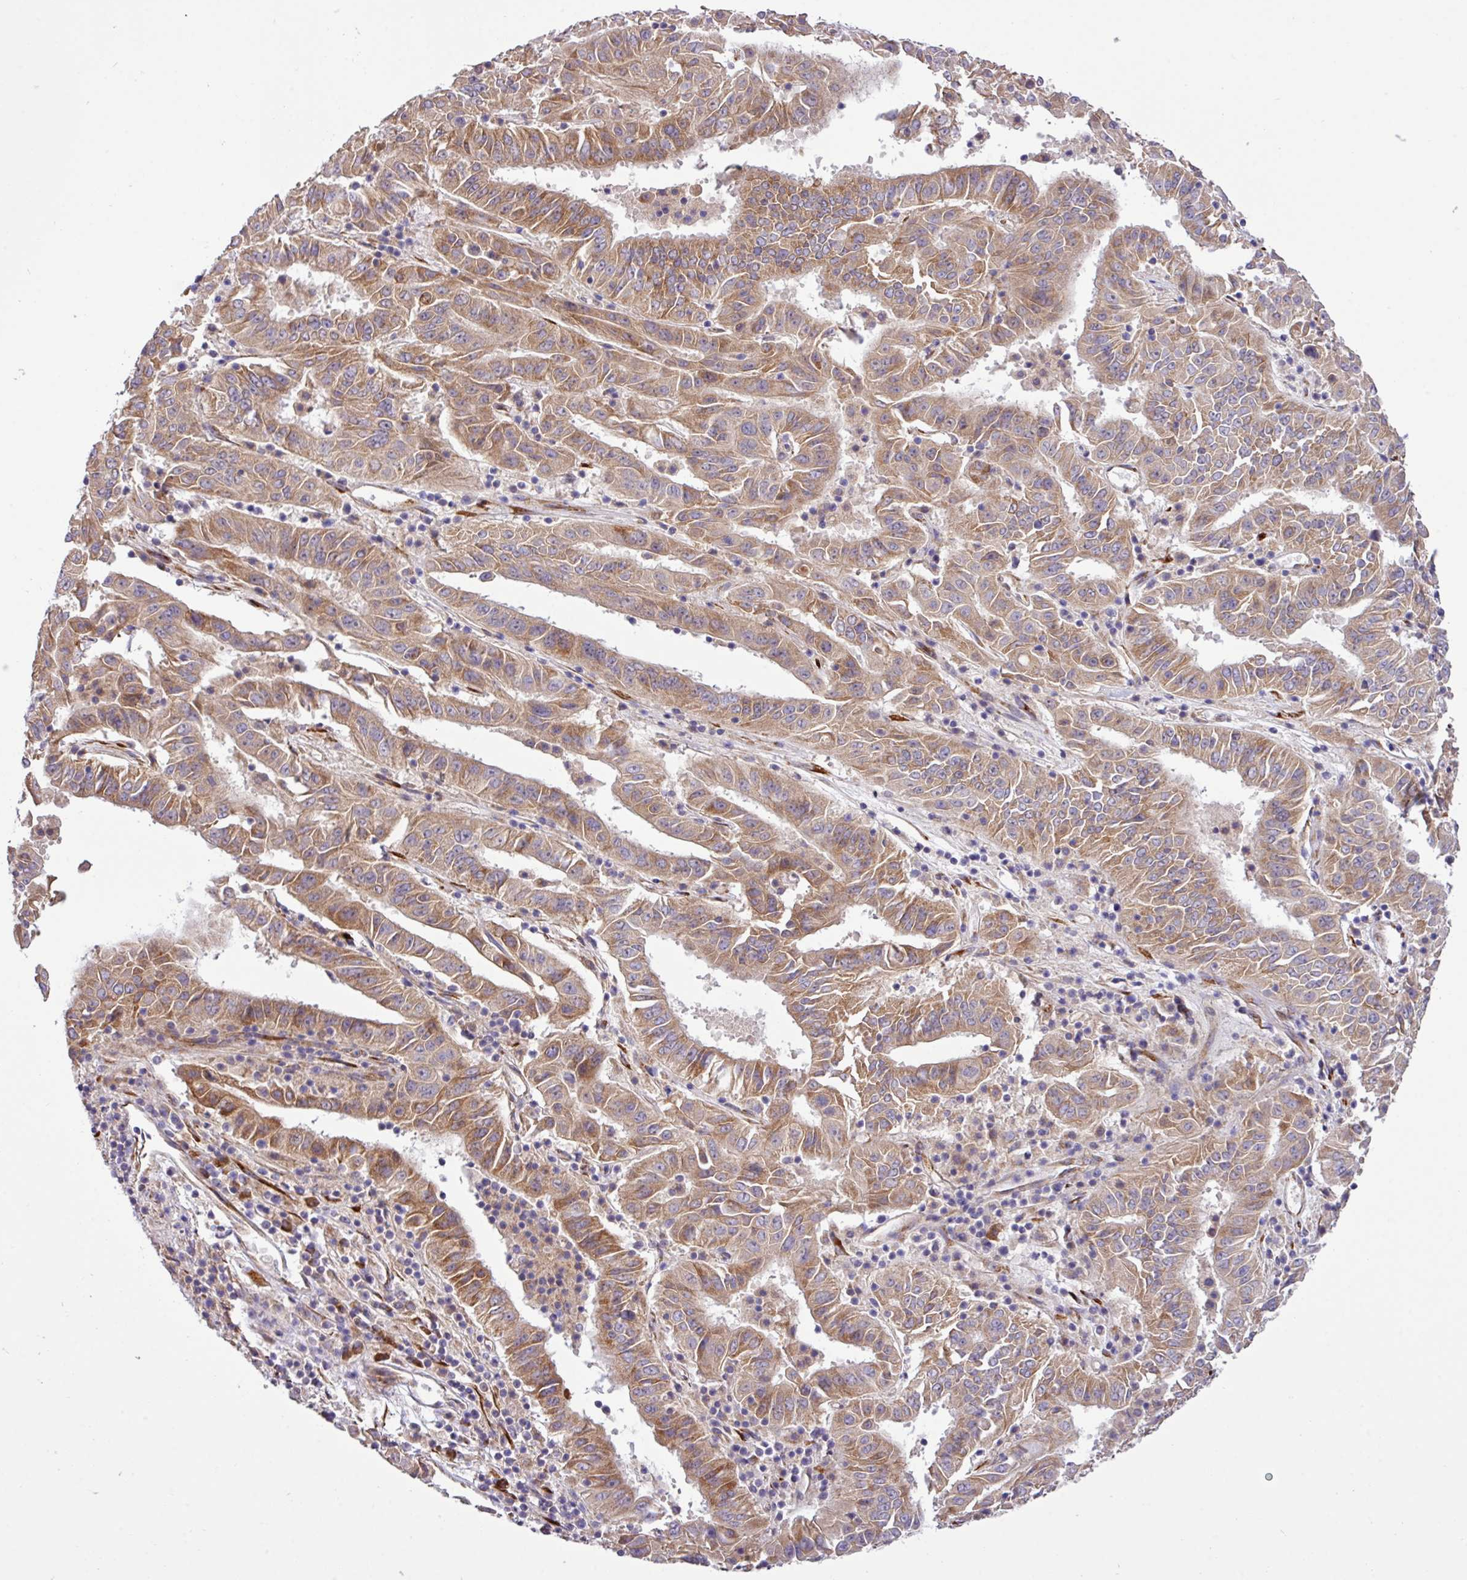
{"staining": {"intensity": "moderate", "quantity": ">75%", "location": "cytoplasmic/membranous"}, "tissue": "pancreatic cancer", "cell_type": "Tumor cells", "image_type": "cancer", "snomed": [{"axis": "morphology", "description": "Adenocarcinoma, NOS"}, {"axis": "topography", "description": "Pancreas"}], "caption": "Pancreatic adenocarcinoma stained with IHC displays moderate cytoplasmic/membranous staining in approximately >75% of tumor cells.", "gene": "TM2D2", "patient": {"sex": "male", "age": 63}}